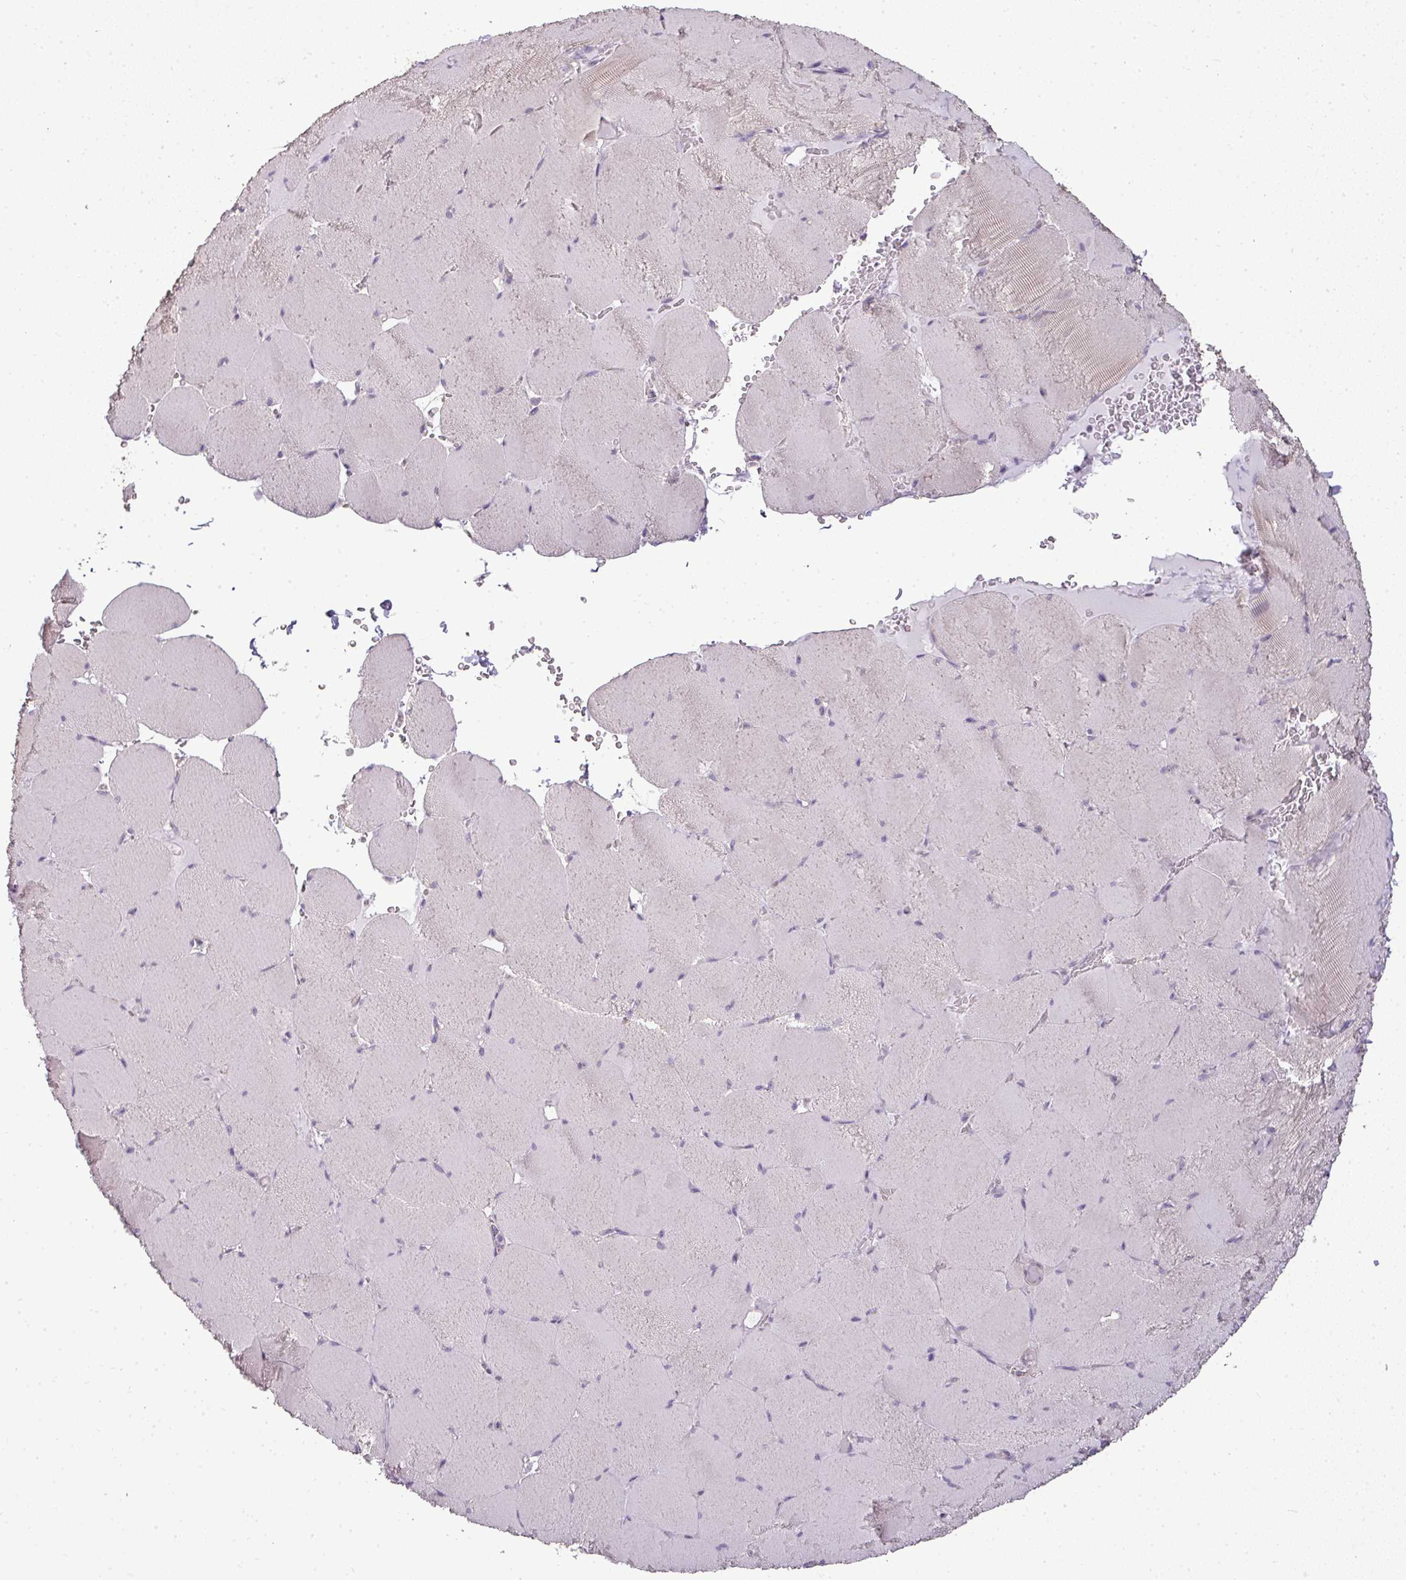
{"staining": {"intensity": "moderate", "quantity": "<25%", "location": "cytoplasmic/membranous"}, "tissue": "skeletal muscle", "cell_type": "Myocytes", "image_type": "normal", "snomed": [{"axis": "morphology", "description": "Normal tissue, NOS"}, {"axis": "topography", "description": "Skeletal muscle"}, {"axis": "topography", "description": "Head-Neck"}], "caption": "An IHC histopathology image of normal tissue is shown. Protein staining in brown shows moderate cytoplasmic/membranous positivity in skeletal muscle within myocytes.", "gene": "LY9", "patient": {"sex": "male", "age": 66}}